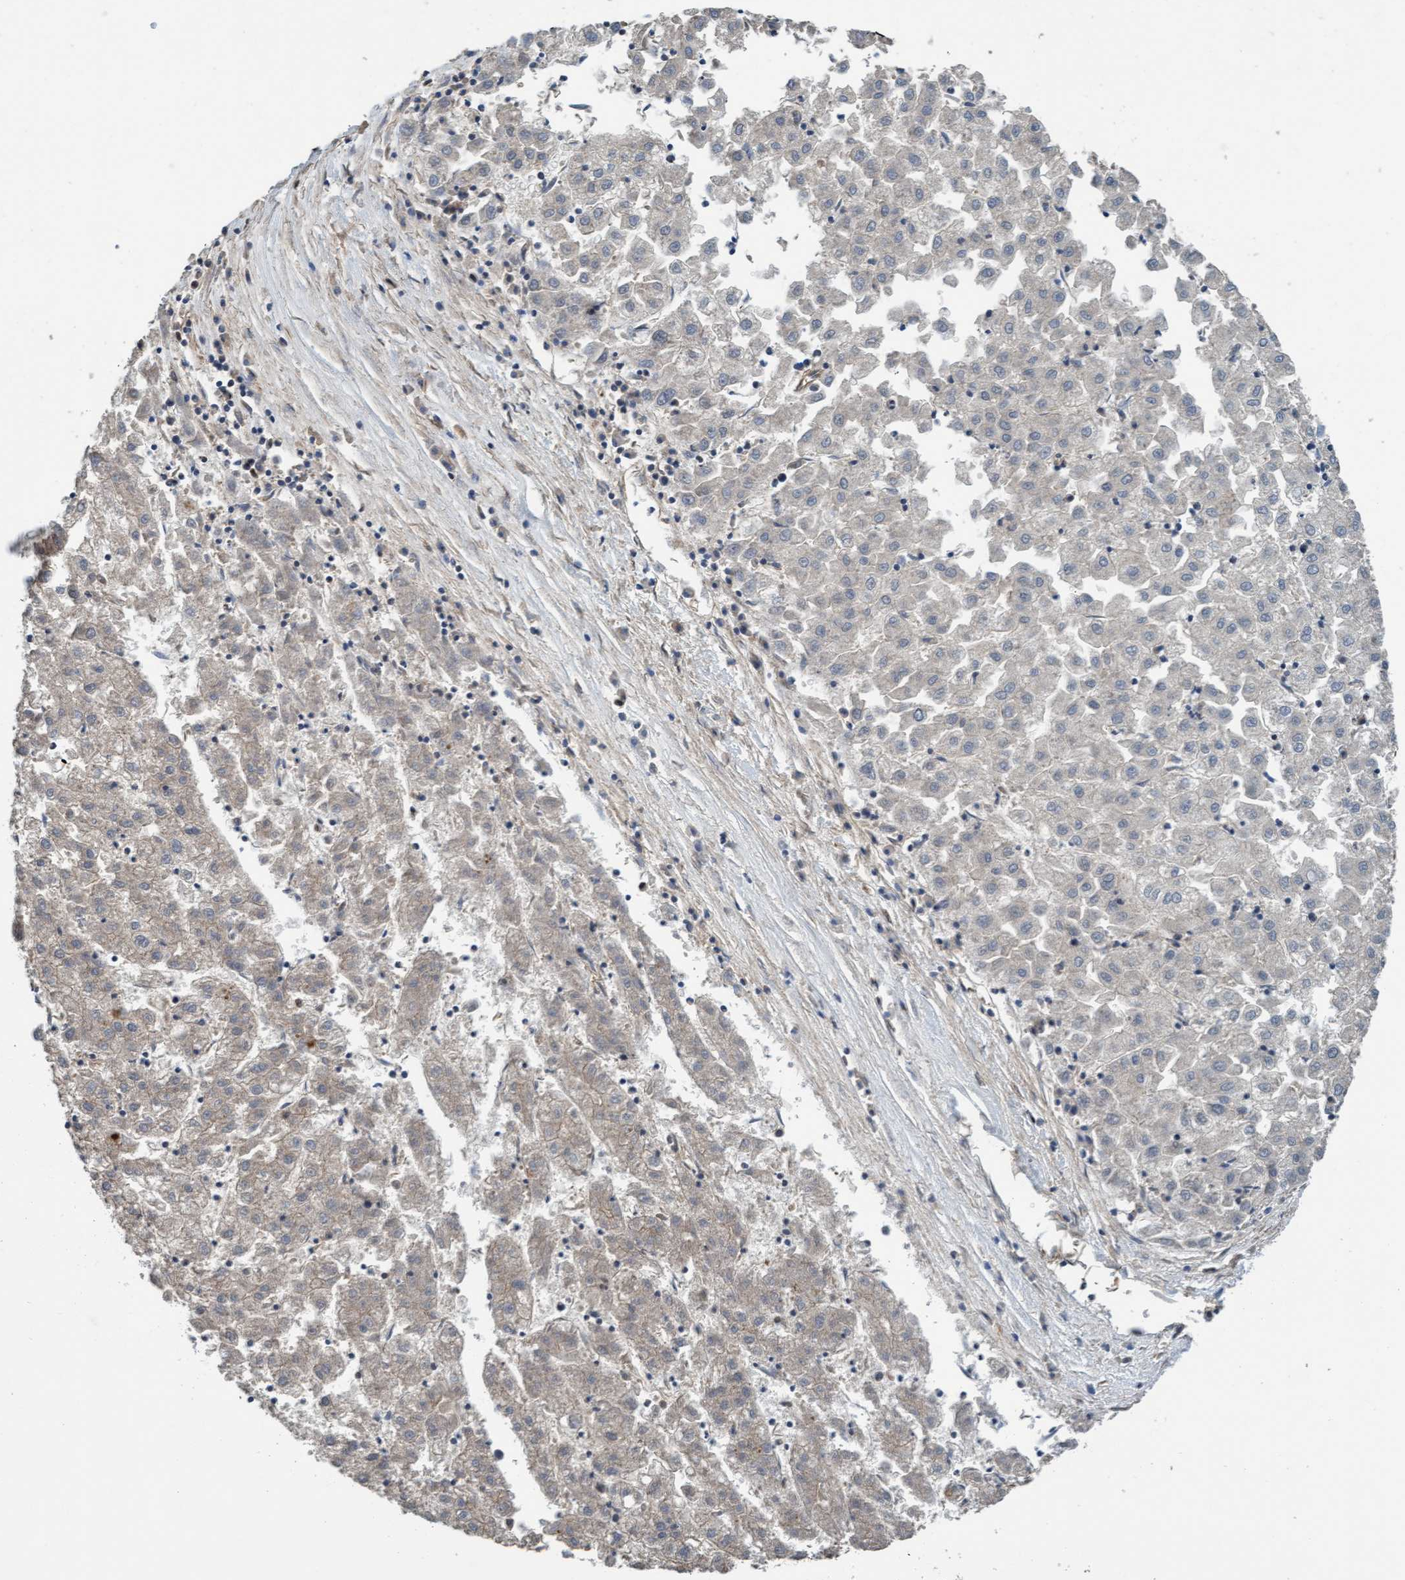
{"staining": {"intensity": "negative", "quantity": "none", "location": "none"}, "tissue": "liver cancer", "cell_type": "Tumor cells", "image_type": "cancer", "snomed": [{"axis": "morphology", "description": "Carcinoma, Hepatocellular, NOS"}, {"axis": "topography", "description": "Liver"}], "caption": "The photomicrograph reveals no significant positivity in tumor cells of liver cancer (hepatocellular carcinoma).", "gene": "STXBP4", "patient": {"sex": "male", "age": 72}}